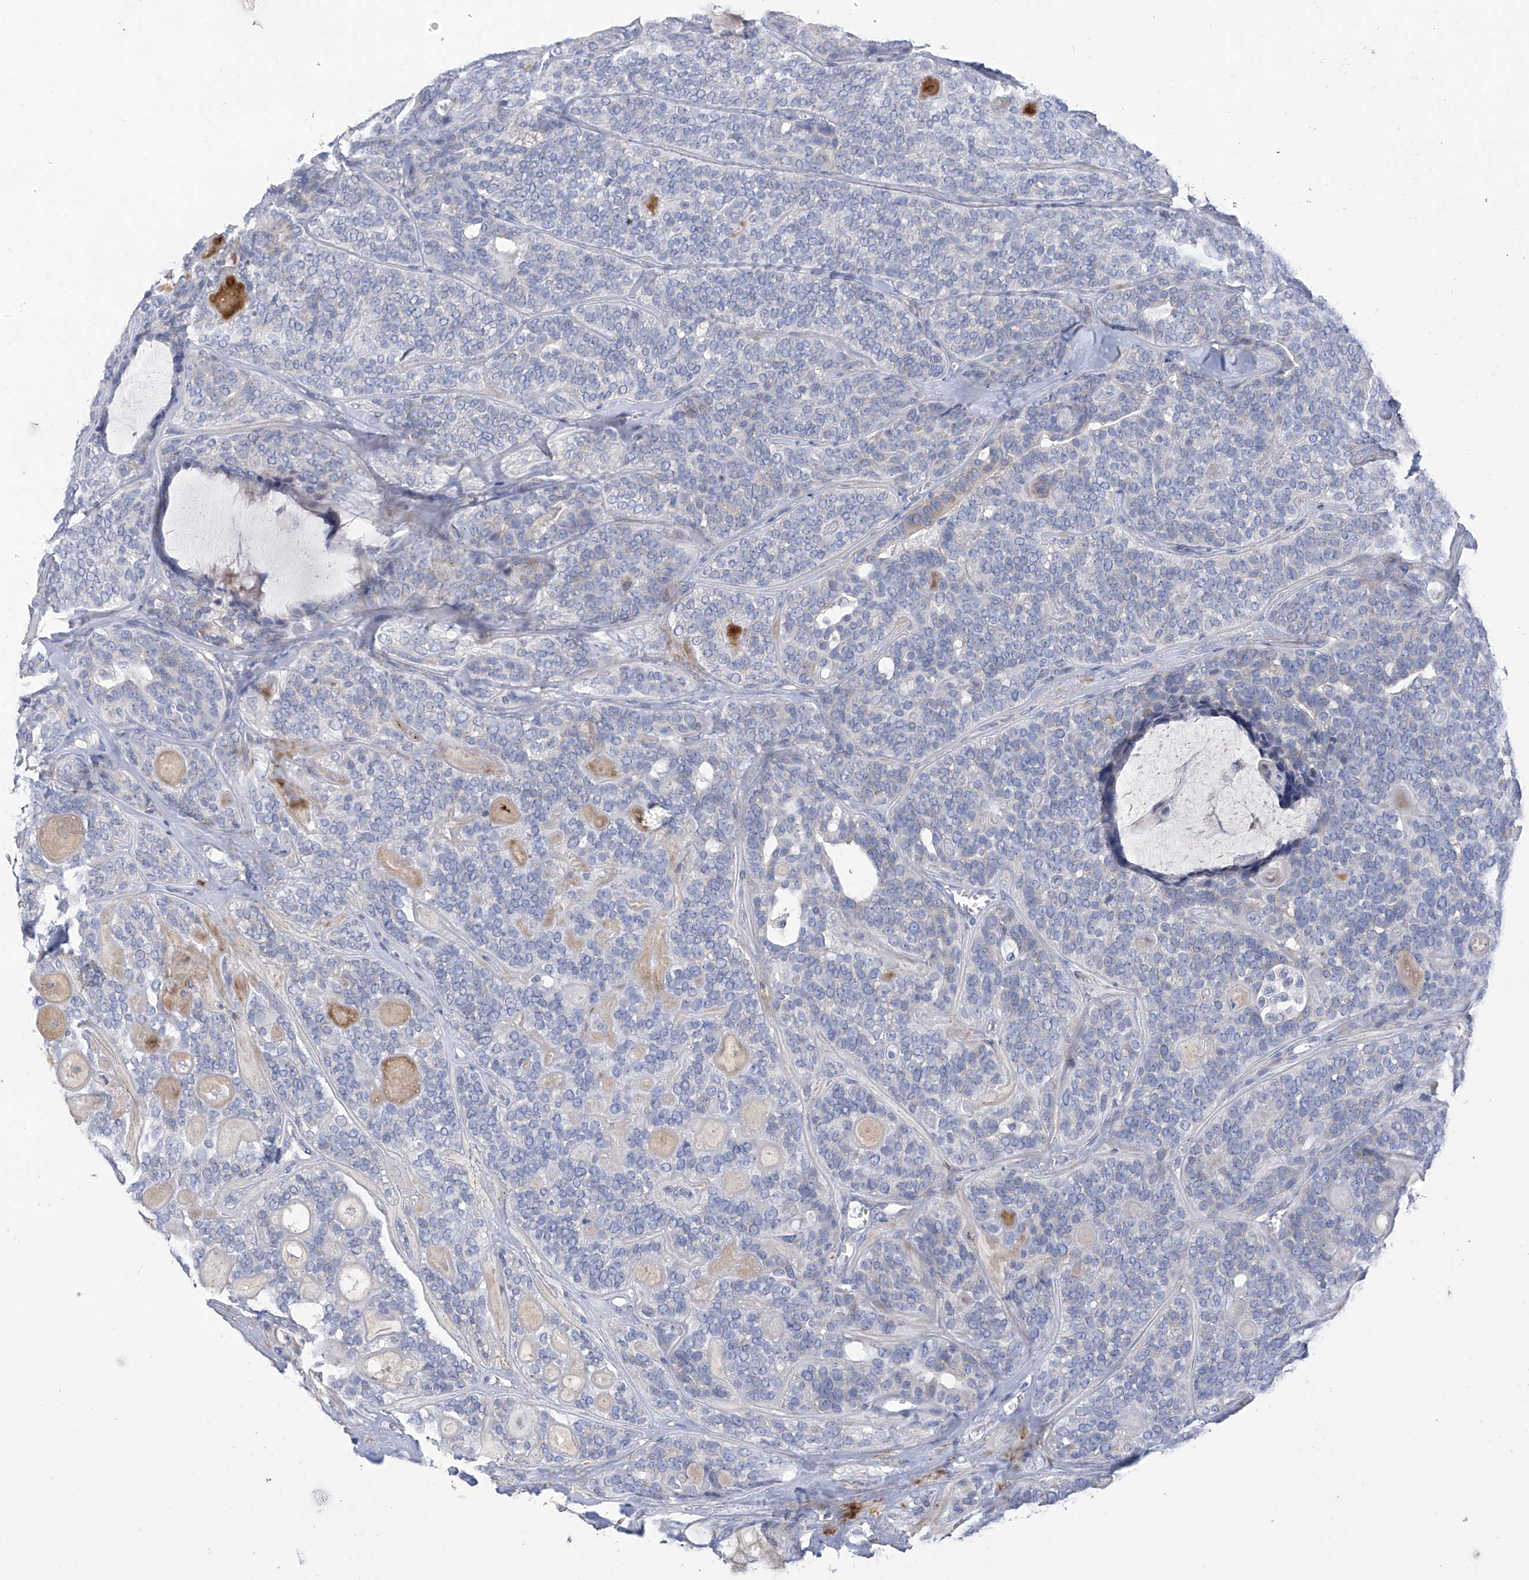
{"staining": {"intensity": "negative", "quantity": "none", "location": "none"}, "tissue": "head and neck cancer", "cell_type": "Tumor cells", "image_type": "cancer", "snomed": [{"axis": "morphology", "description": "Adenocarcinoma, NOS"}, {"axis": "topography", "description": "Head-Neck"}], "caption": "High magnification brightfield microscopy of head and neck cancer stained with DAB (3,3'-diaminobenzidine) (brown) and counterstained with hematoxylin (blue): tumor cells show no significant expression.", "gene": "SLCO4A1", "patient": {"sex": "male", "age": 66}}